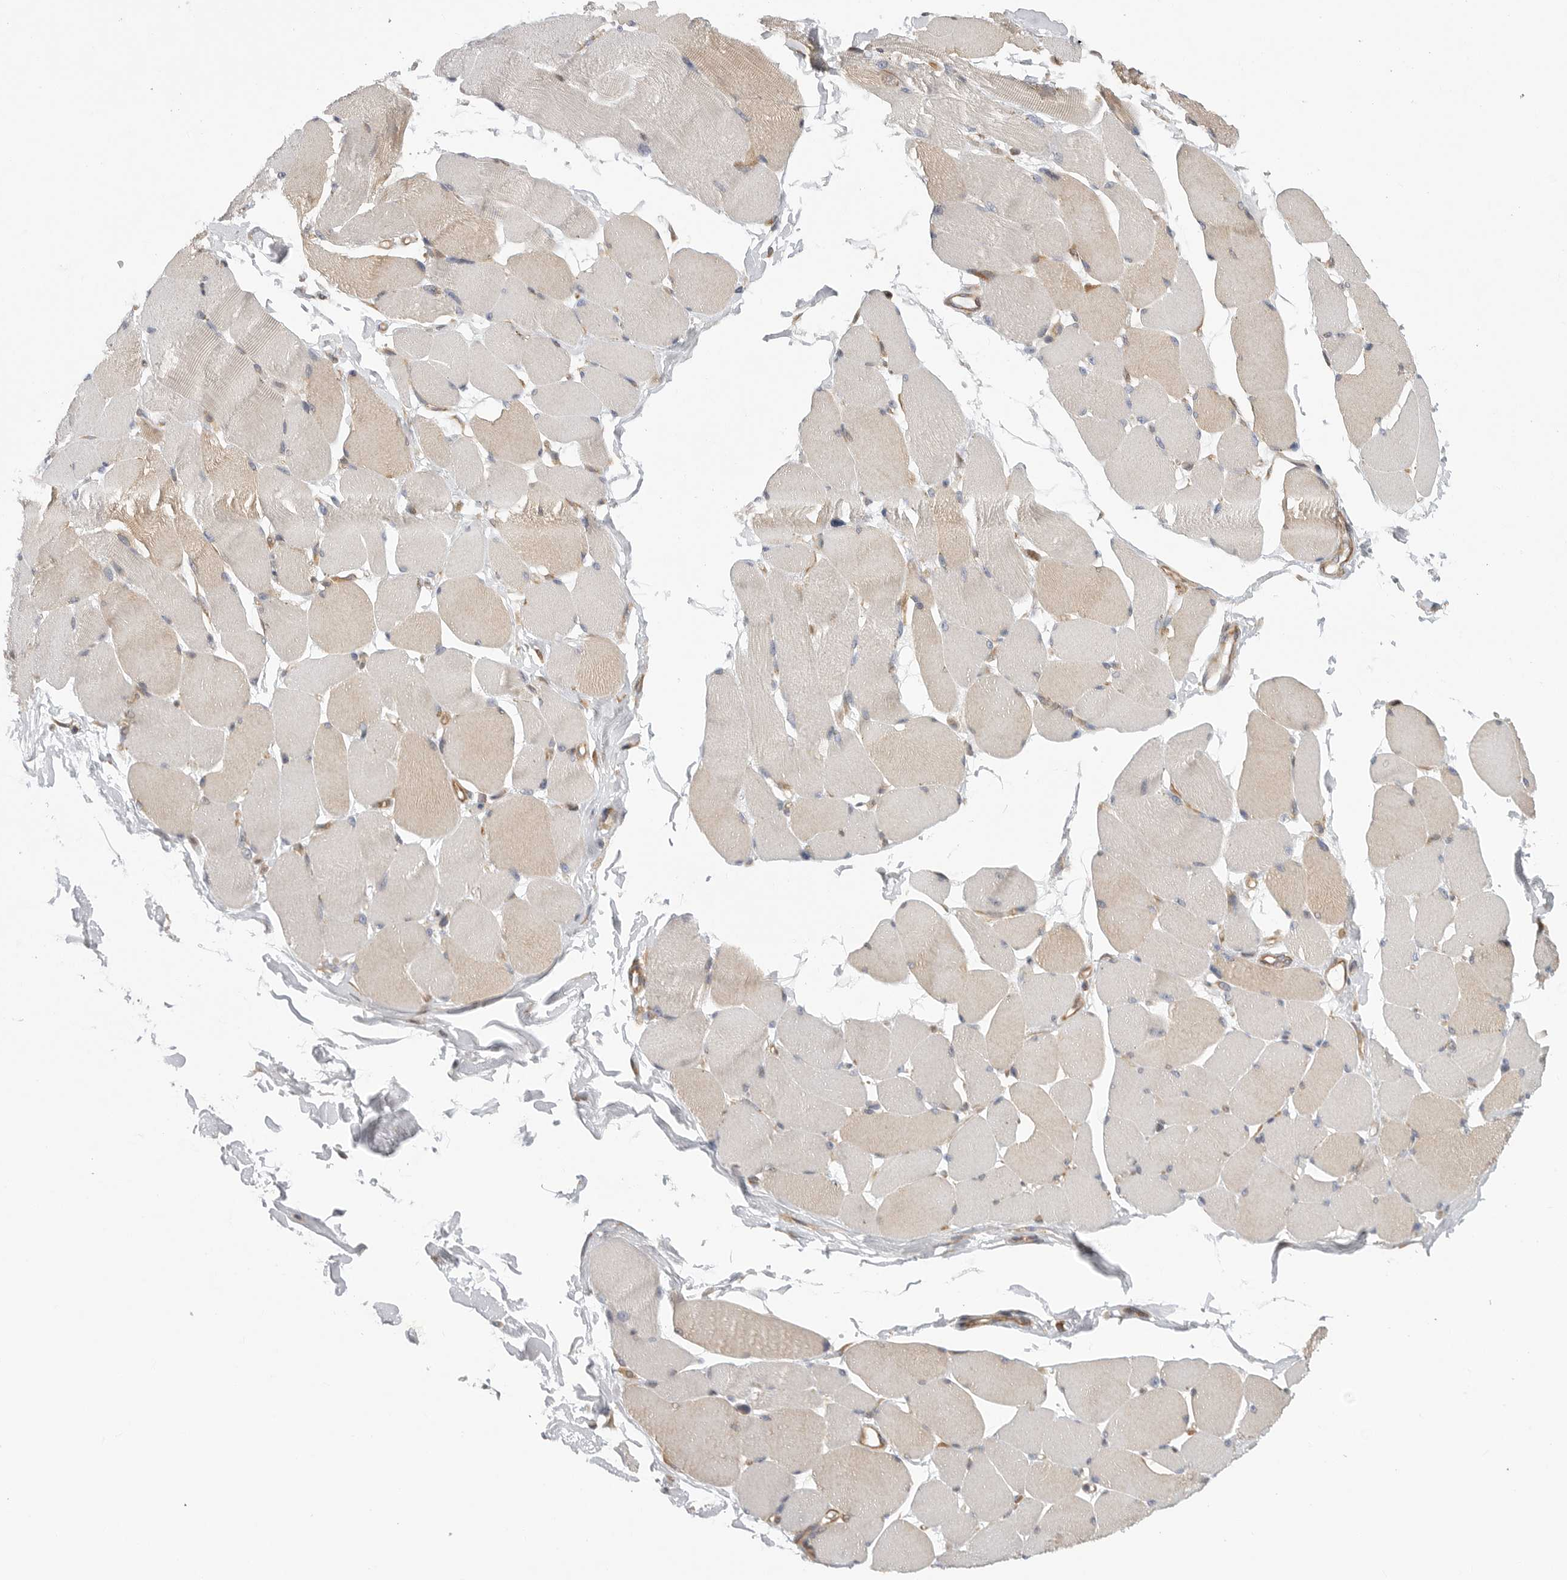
{"staining": {"intensity": "weak", "quantity": "<25%", "location": "cytoplasmic/membranous"}, "tissue": "skeletal muscle", "cell_type": "Myocytes", "image_type": "normal", "snomed": [{"axis": "morphology", "description": "Normal tissue, NOS"}, {"axis": "topography", "description": "Skin"}, {"axis": "topography", "description": "Skeletal muscle"}], "caption": "A high-resolution micrograph shows IHC staining of benign skeletal muscle, which displays no significant expression in myocytes.", "gene": "FBXO43", "patient": {"sex": "male", "age": 83}}